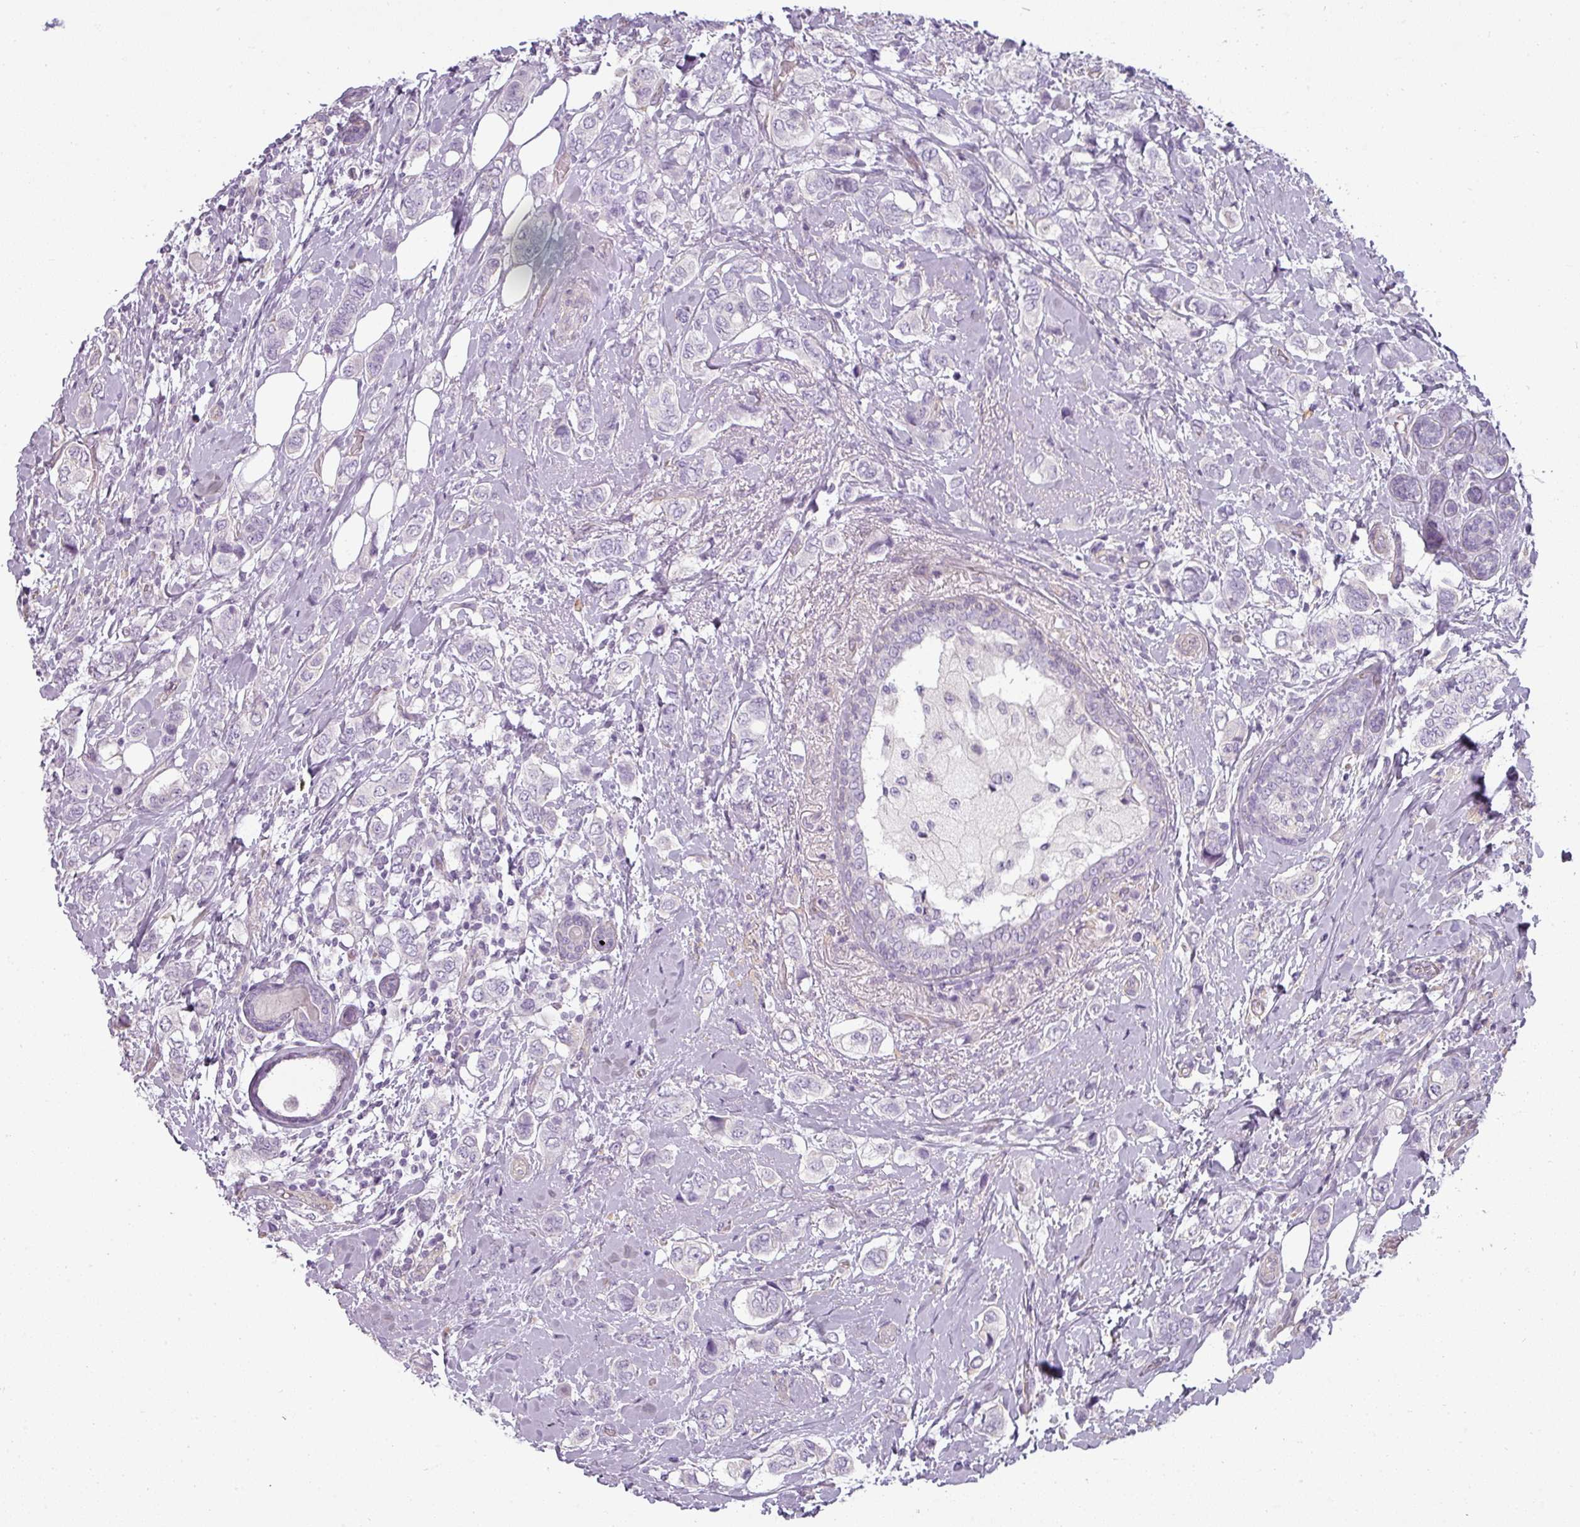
{"staining": {"intensity": "negative", "quantity": "none", "location": "none"}, "tissue": "breast cancer", "cell_type": "Tumor cells", "image_type": "cancer", "snomed": [{"axis": "morphology", "description": "Lobular carcinoma"}, {"axis": "topography", "description": "Breast"}], "caption": "Human breast cancer (lobular carcinoma) stained for a protein using IHC exhibits no expression in tumor cells.", "gene": "ASB1", "patient": {"sex": "female", "age": 51}}